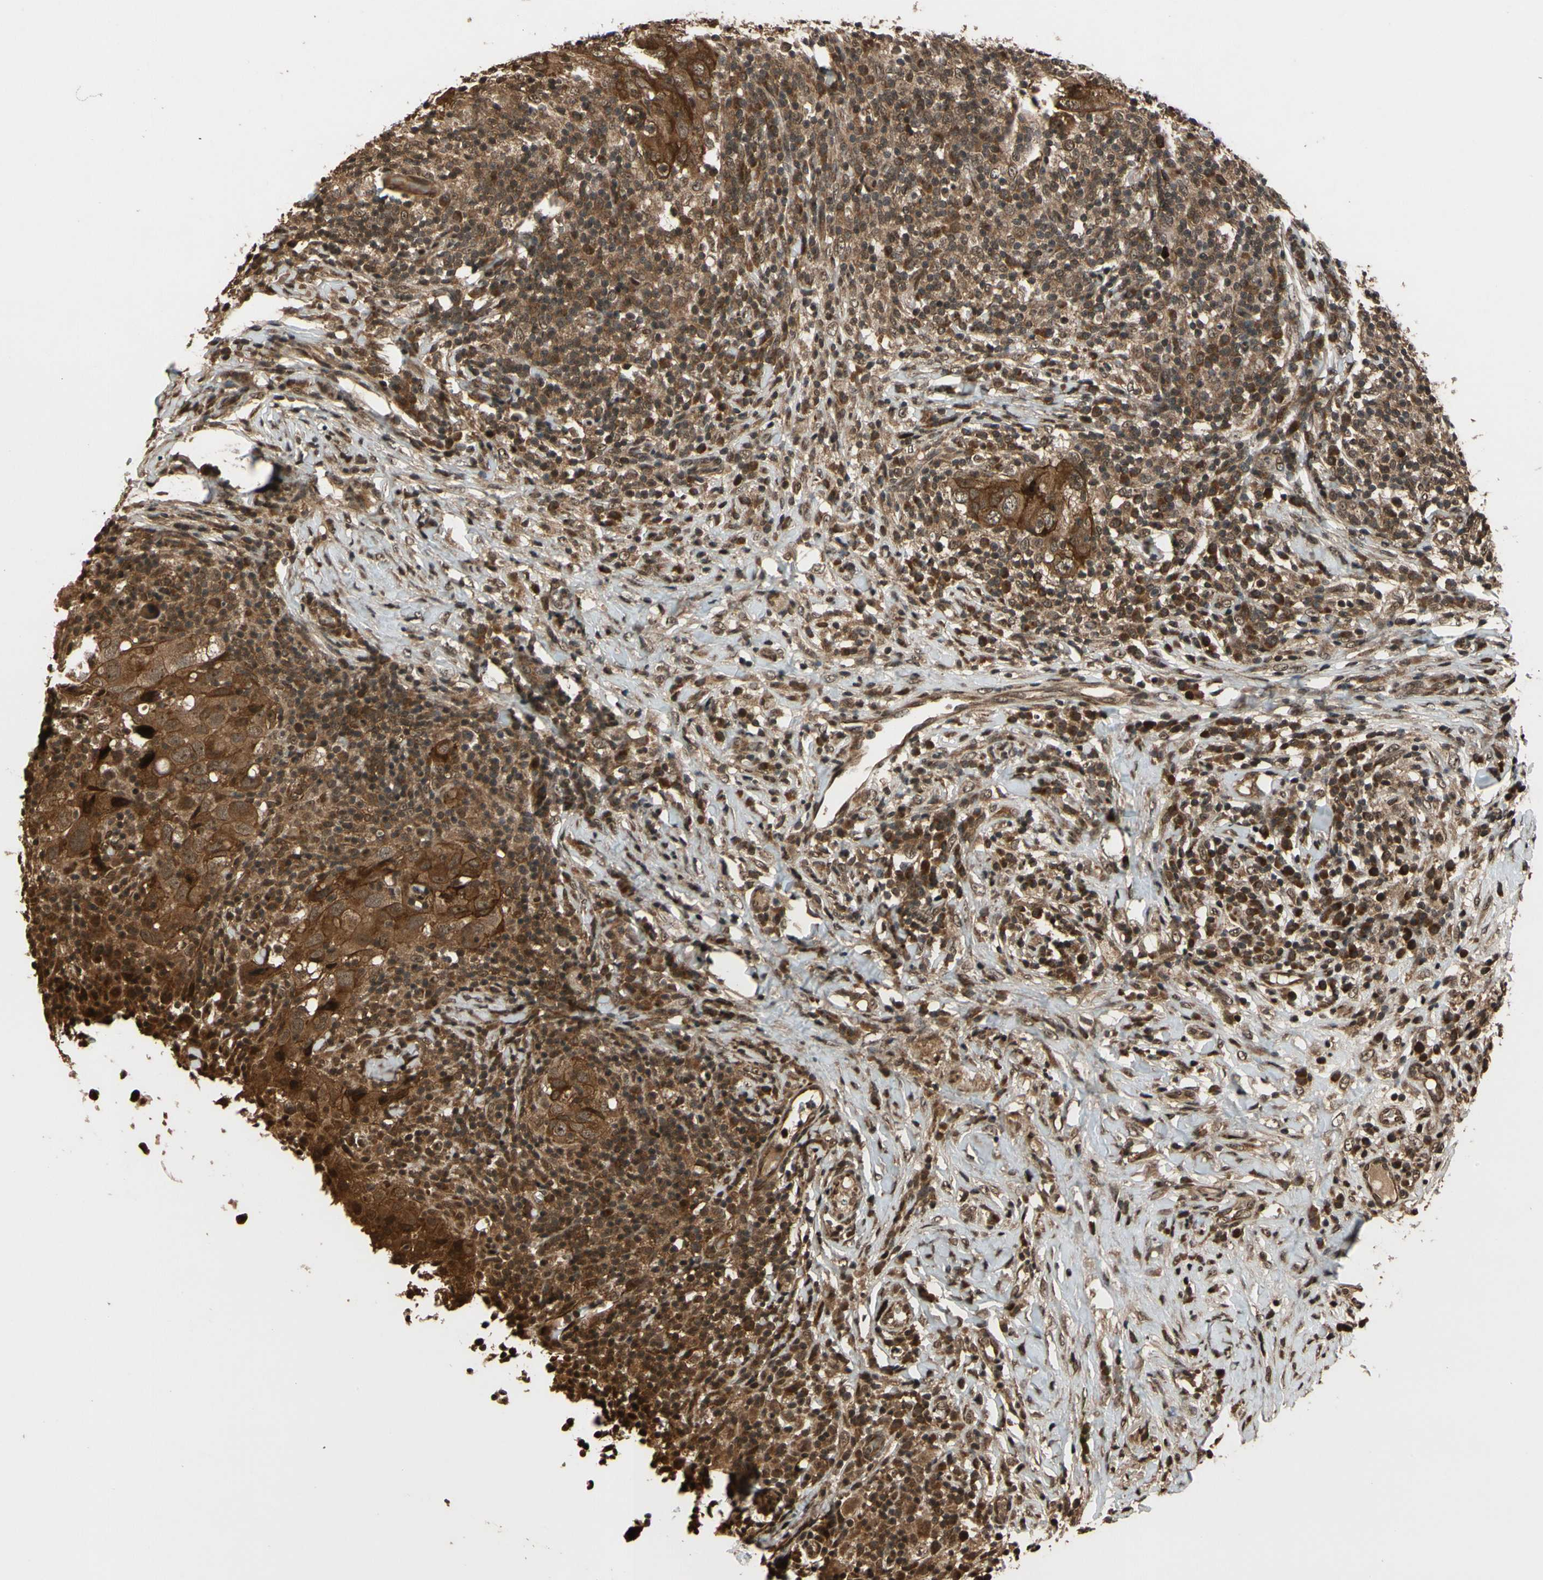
{"staining": {"intensity": "strong", "quantity": ">75%", "location": "cytoplasmic/membranous"}, "tissue": "breast cancer", "cell_type": "Tumor cells", "image_type": "cancer", "snomed": [{"axis": "morphology", "description": "Duct carcinoma"}, {"axis": "topography", "description": "Breast"}], "caption": "This histopathology image exhibits immunohistochemistry (IHC) staining of human infiltrating ductal carcinoma (breast), with high strong cytoplasmic/membranous positivity in approximately >75% of tumor cells.", "gene": "TMEM230", "patient": {"sex": "female", "age": 37}}